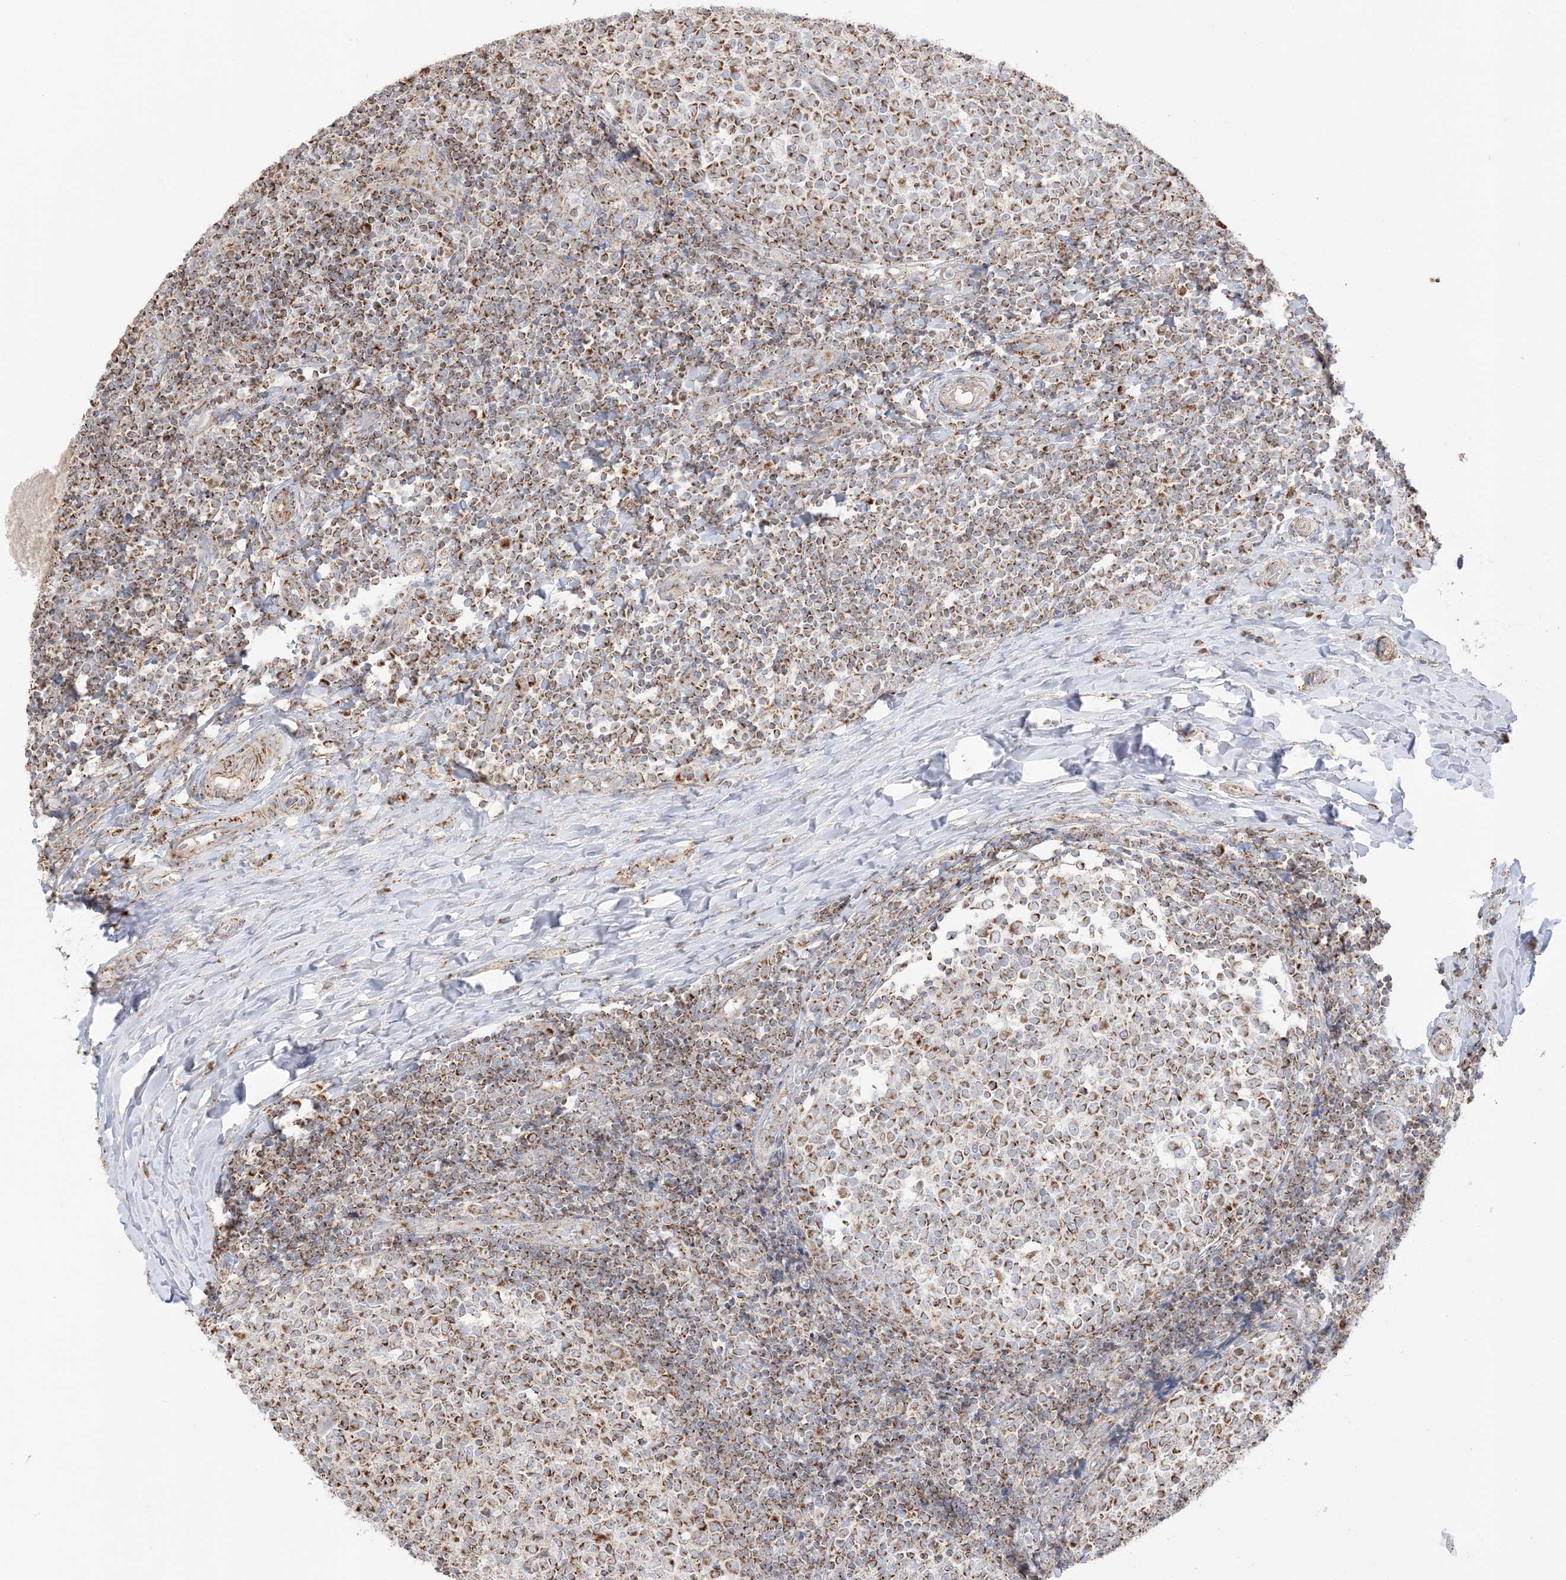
{"staining": {"intensity": "strong", "quantity": ">75%", "location": "cytoplasmic/membranous"}, "tissue": "tonsil", "cell_type": "Germinal center cells", "image_type": "normal", "snomed": [{"axis": "morphology", "description": "Normal tissue, NOS"}, {"axis": "topography", "description": "Tonsil"}], "caption": "Protein expression analysis of benign human tonsil reveals strong cytoplasmic/membranous staining in approximately >75% of germinal center cells. The staining is performed using DAB brown chromogen to label protein expression. The nuclei are counter-stained blue using hematoxylin.", "gene": "SLC25A12", "patient": {"sex": "female", "age": 19}}